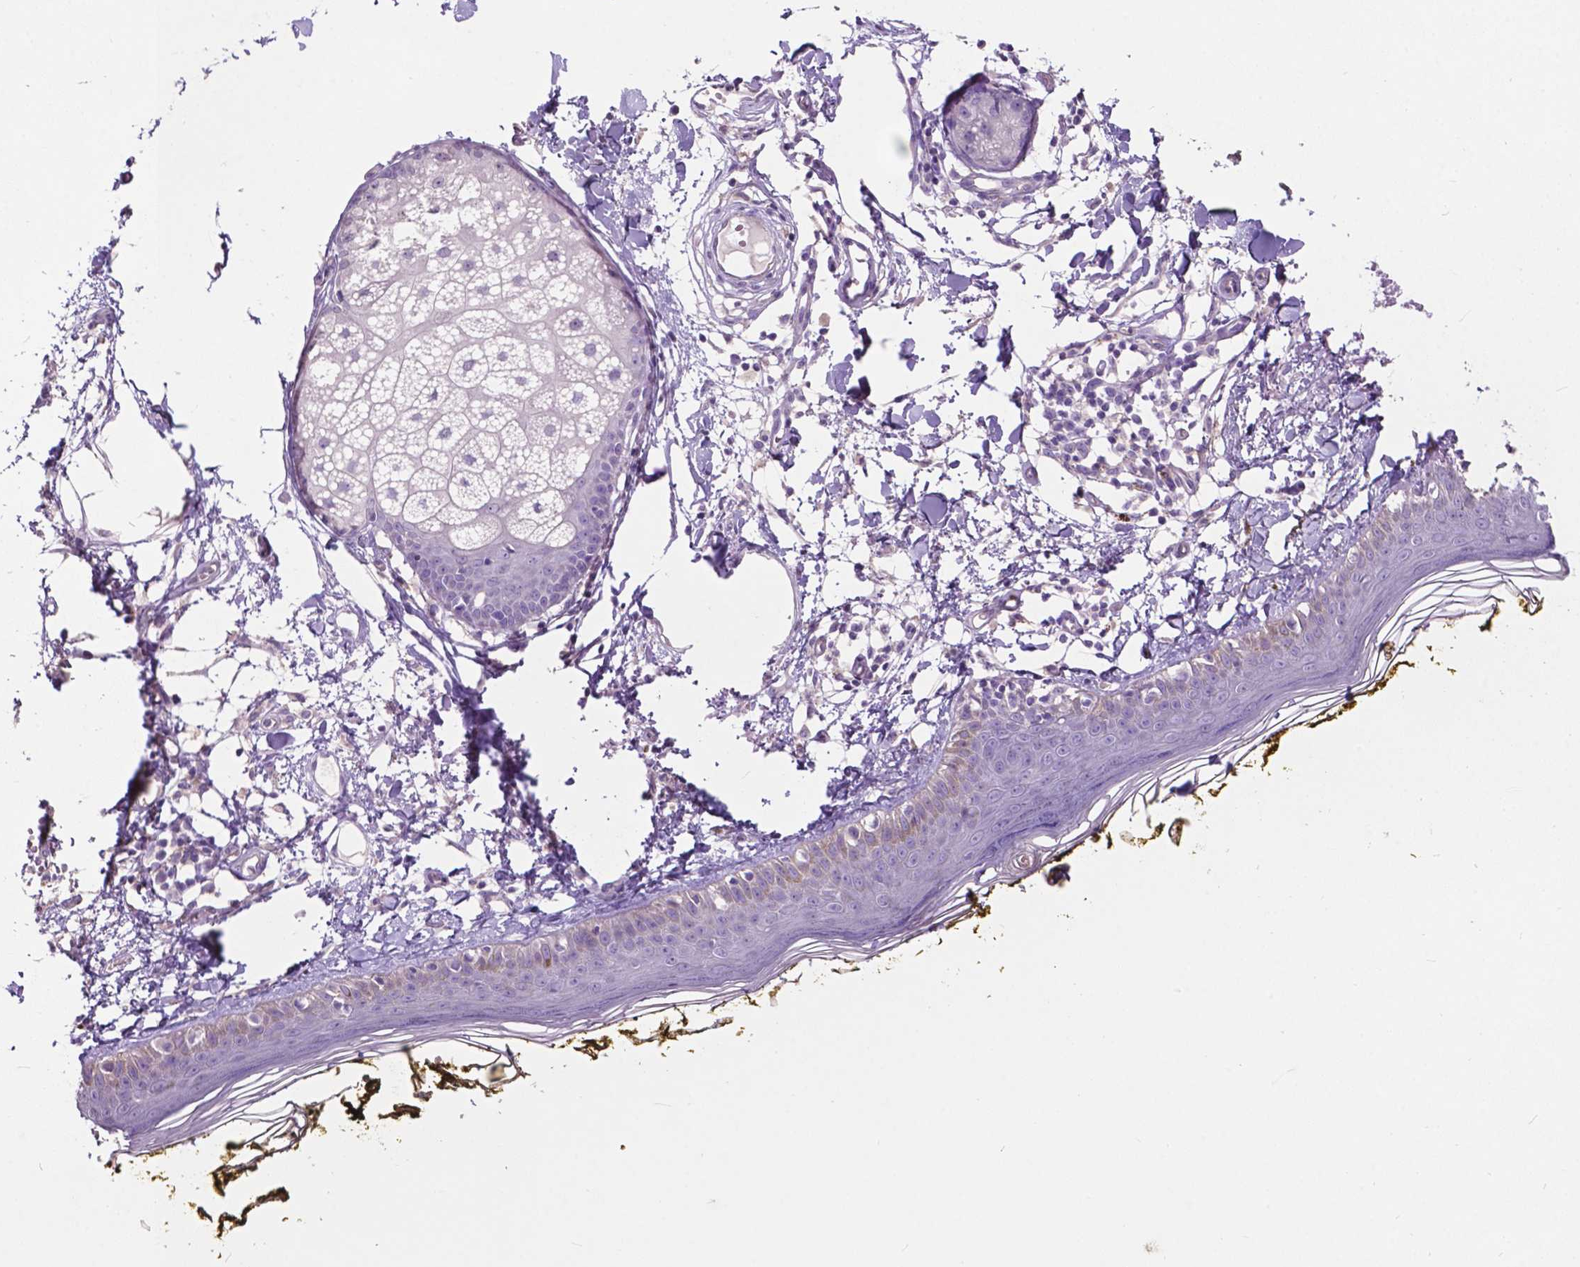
{"staining": {"intensity": "negative", "quantity": "none", "location": "none"}, "tissue": "skin", "cell_type": "Fibroblasts", "image_type": "normal", "snomed": [{"axis": "morphology", "description": "Normal tissue, NOS"}, {"axis": "topography", "description": "Skin"}], "caption": "DAB immunohistochemical staining of unremarkable skin shows no significant staining in fibroblasts.", "gene": "PLSCR1", "patient": {"sex": "male", "age": 76}}